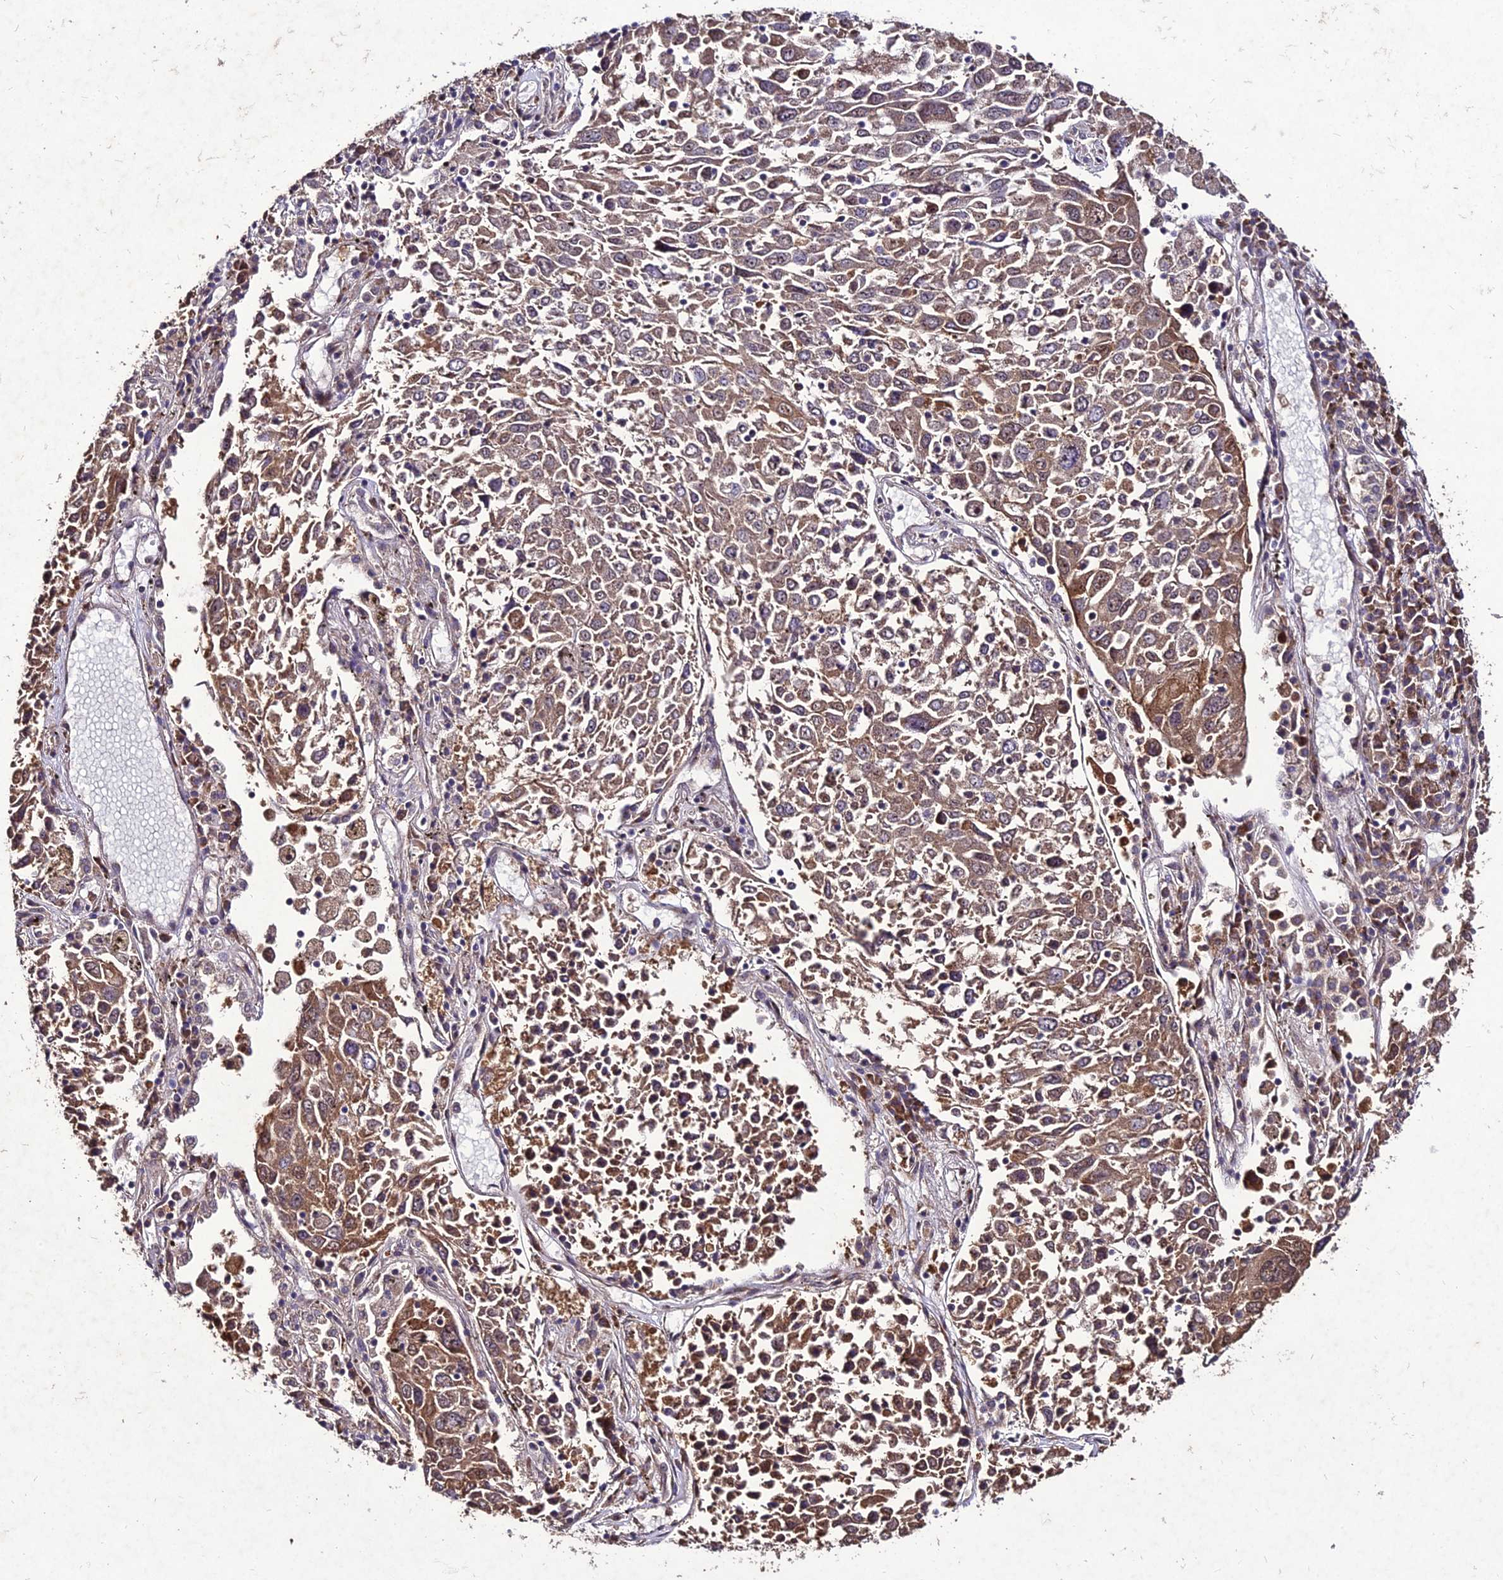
{"staining": {"intensity": "weak", "quantity": "25%-75%", "location": "cytoplasmic/membranous"}, "tissue": "lung cancer", "cell_type": "Tumor cells", "image_type": "cancer", "snomed": [{"axis": "morphology", "description": "Squamous cell carcinoma, NOS"}, {"axis": "topography", "description": "Lung"}], "caption": "Weak cytoplasmic/membranous expression is present in approximately 25%-75% of tumor cells in squamous cell carcinoma (lung). (brown staining indicates protein expression, while blue staining denotes nuclei).", "gene": "ZNF766", "patient": {"sex": "male", "age": 65}}